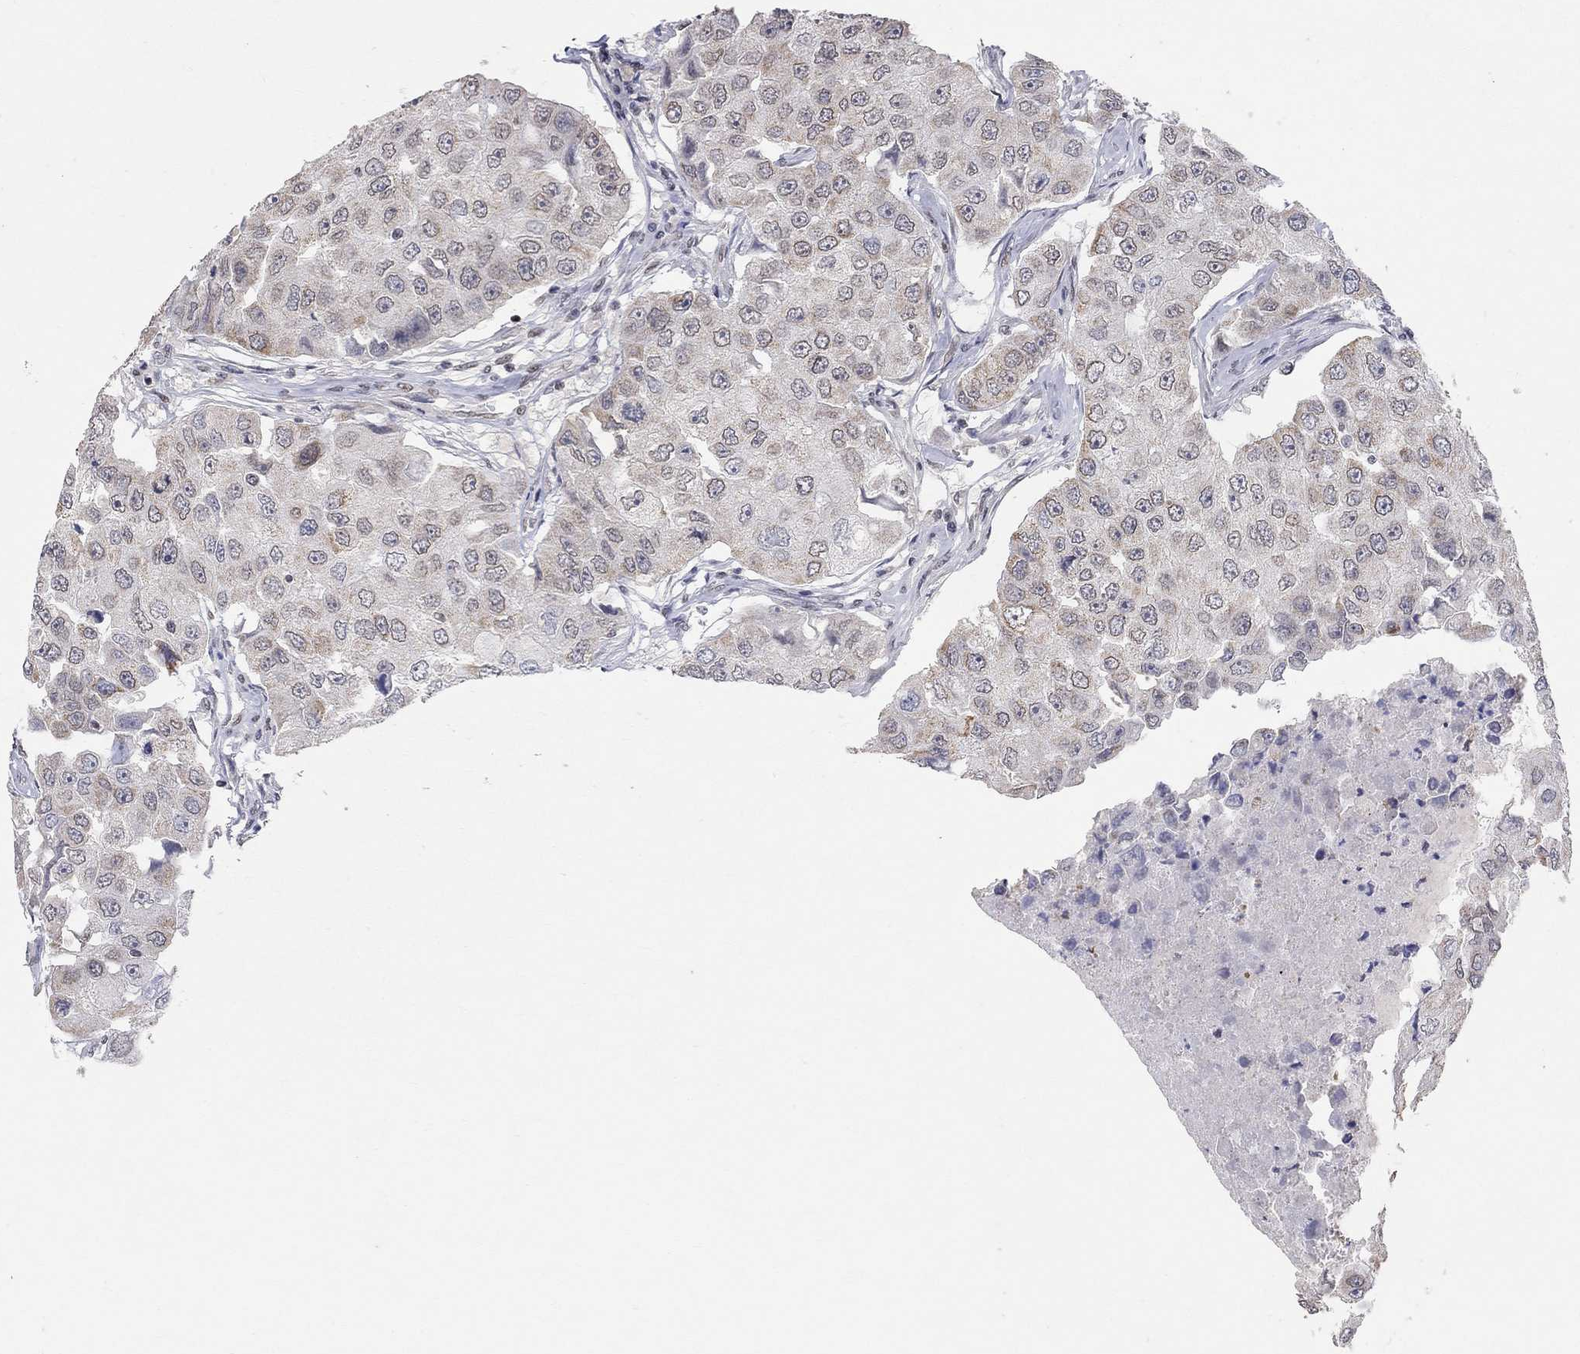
{"staining": {"intensity": "strong", "quantity": "<25%", "location": "cytoplasmic/membranous"}, "tissue": "breast cancer", "cell_type": "Tumor cells", "image_type": "cancer", "snomed": [{"axis": "morphology", "description": "Duct carcinoma"}, {"axis": "topography", "description": "Breast"}], "caption": "Immunohistochemistry photomicrograph of human infiltrating ductal carcinoma (breast) stained for a protein (brown), which demonstrates medium levels of strong cytoplasmic/membranous positivity in approximately <25% of tumor cells.", "gene": "KLF12", "patient": {"sex": "female", "age": 27}}